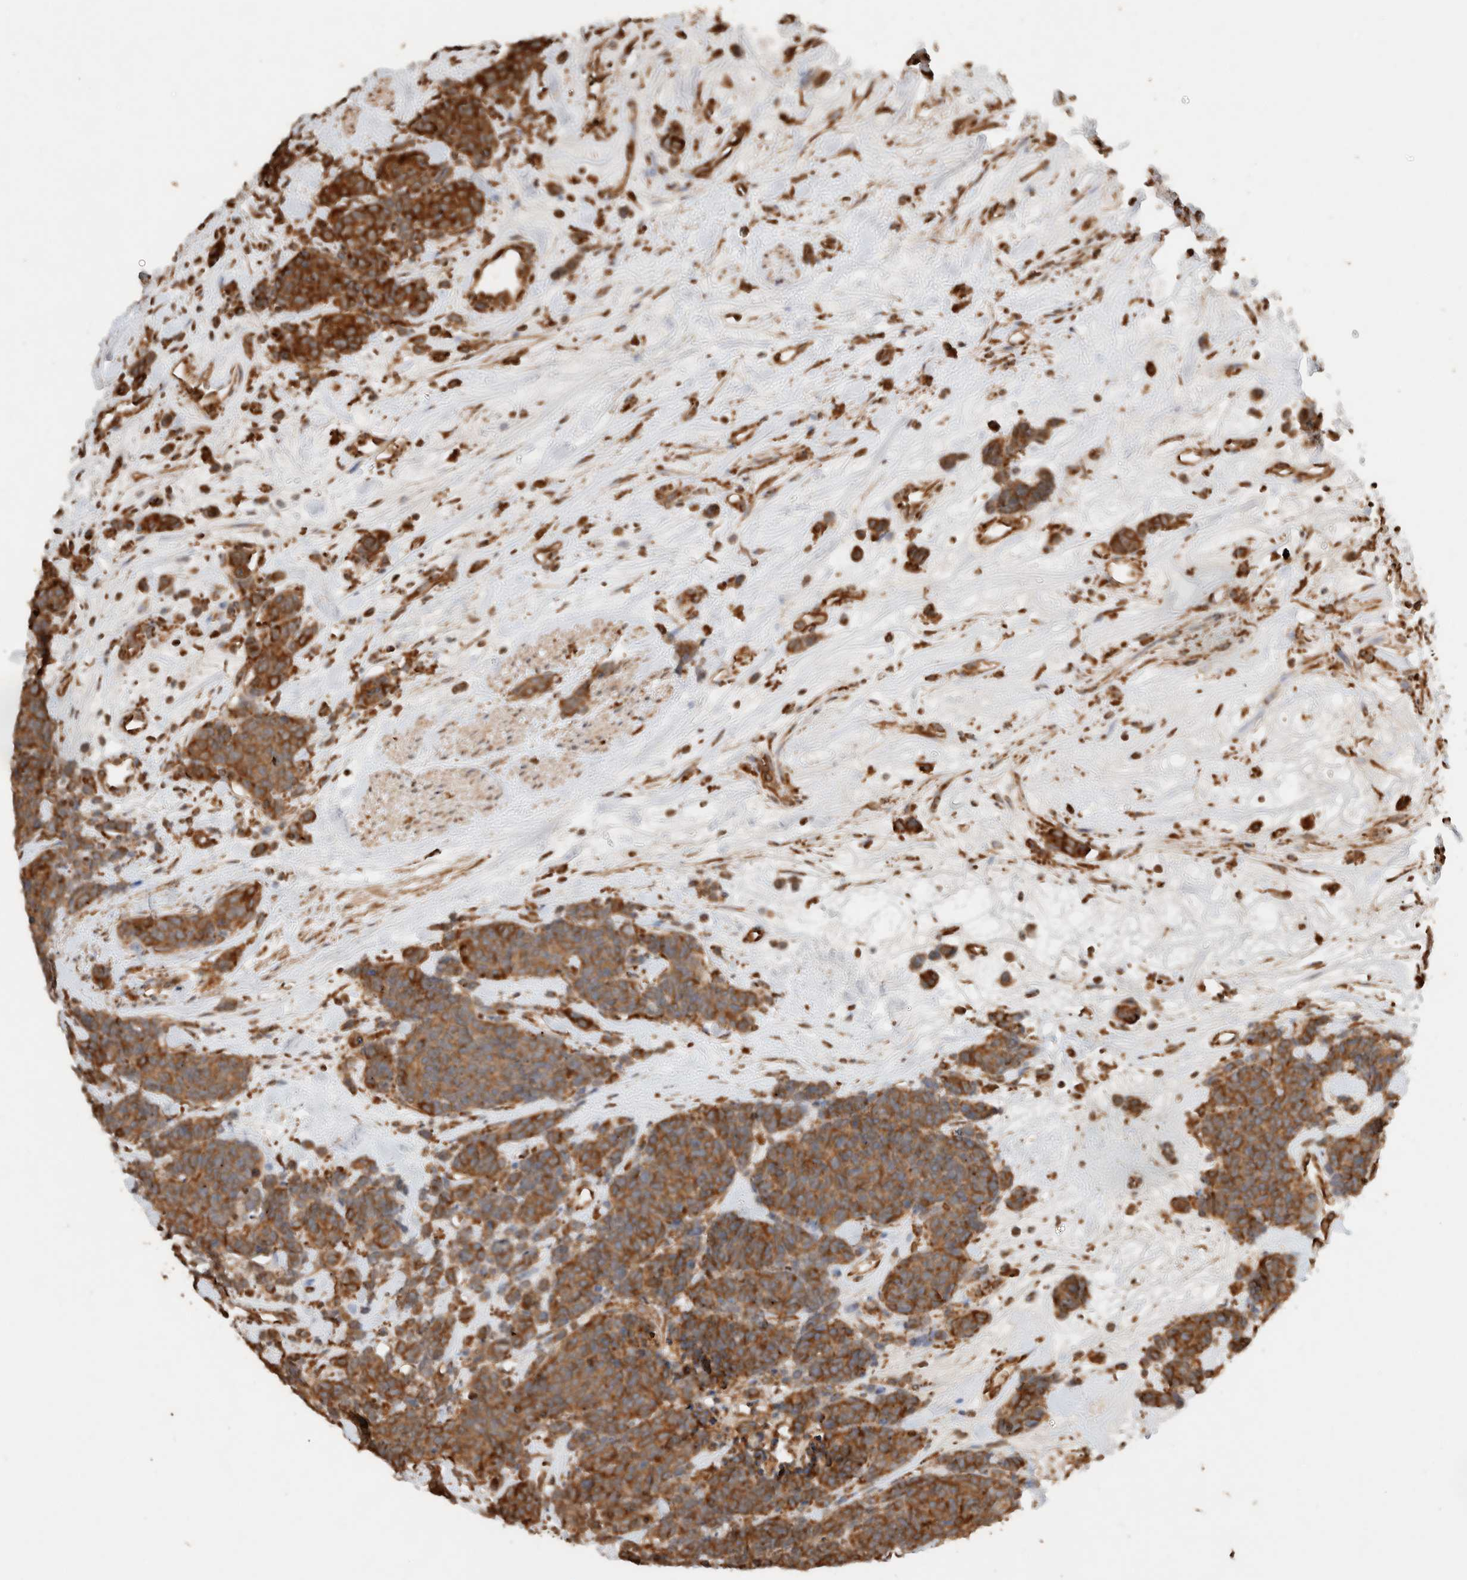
{"staining": {"intensity": "moderate", "quantity": ">75%", "location": "cytoplasmic/membranous"}, "tissue": "carcinoid", "cell_type": "Tumor cells", "image_type": "cancer", "snomed": [{"axis": "morphology", "description": "Carcinoma, NOS"}, {"axis": "morphology", "description": "Carcinoid, malignant, NOS"}, {"axis": "topography", "description": "Urinary bladder"}], "caption": "The image shows staining of carcinoid (malignant), revealing moderate cytoplasmic/membranous protein expression (brown color) within tumor cells.", "gene": "ERAP1", "patient": {"sex": "male", "age": 57}}